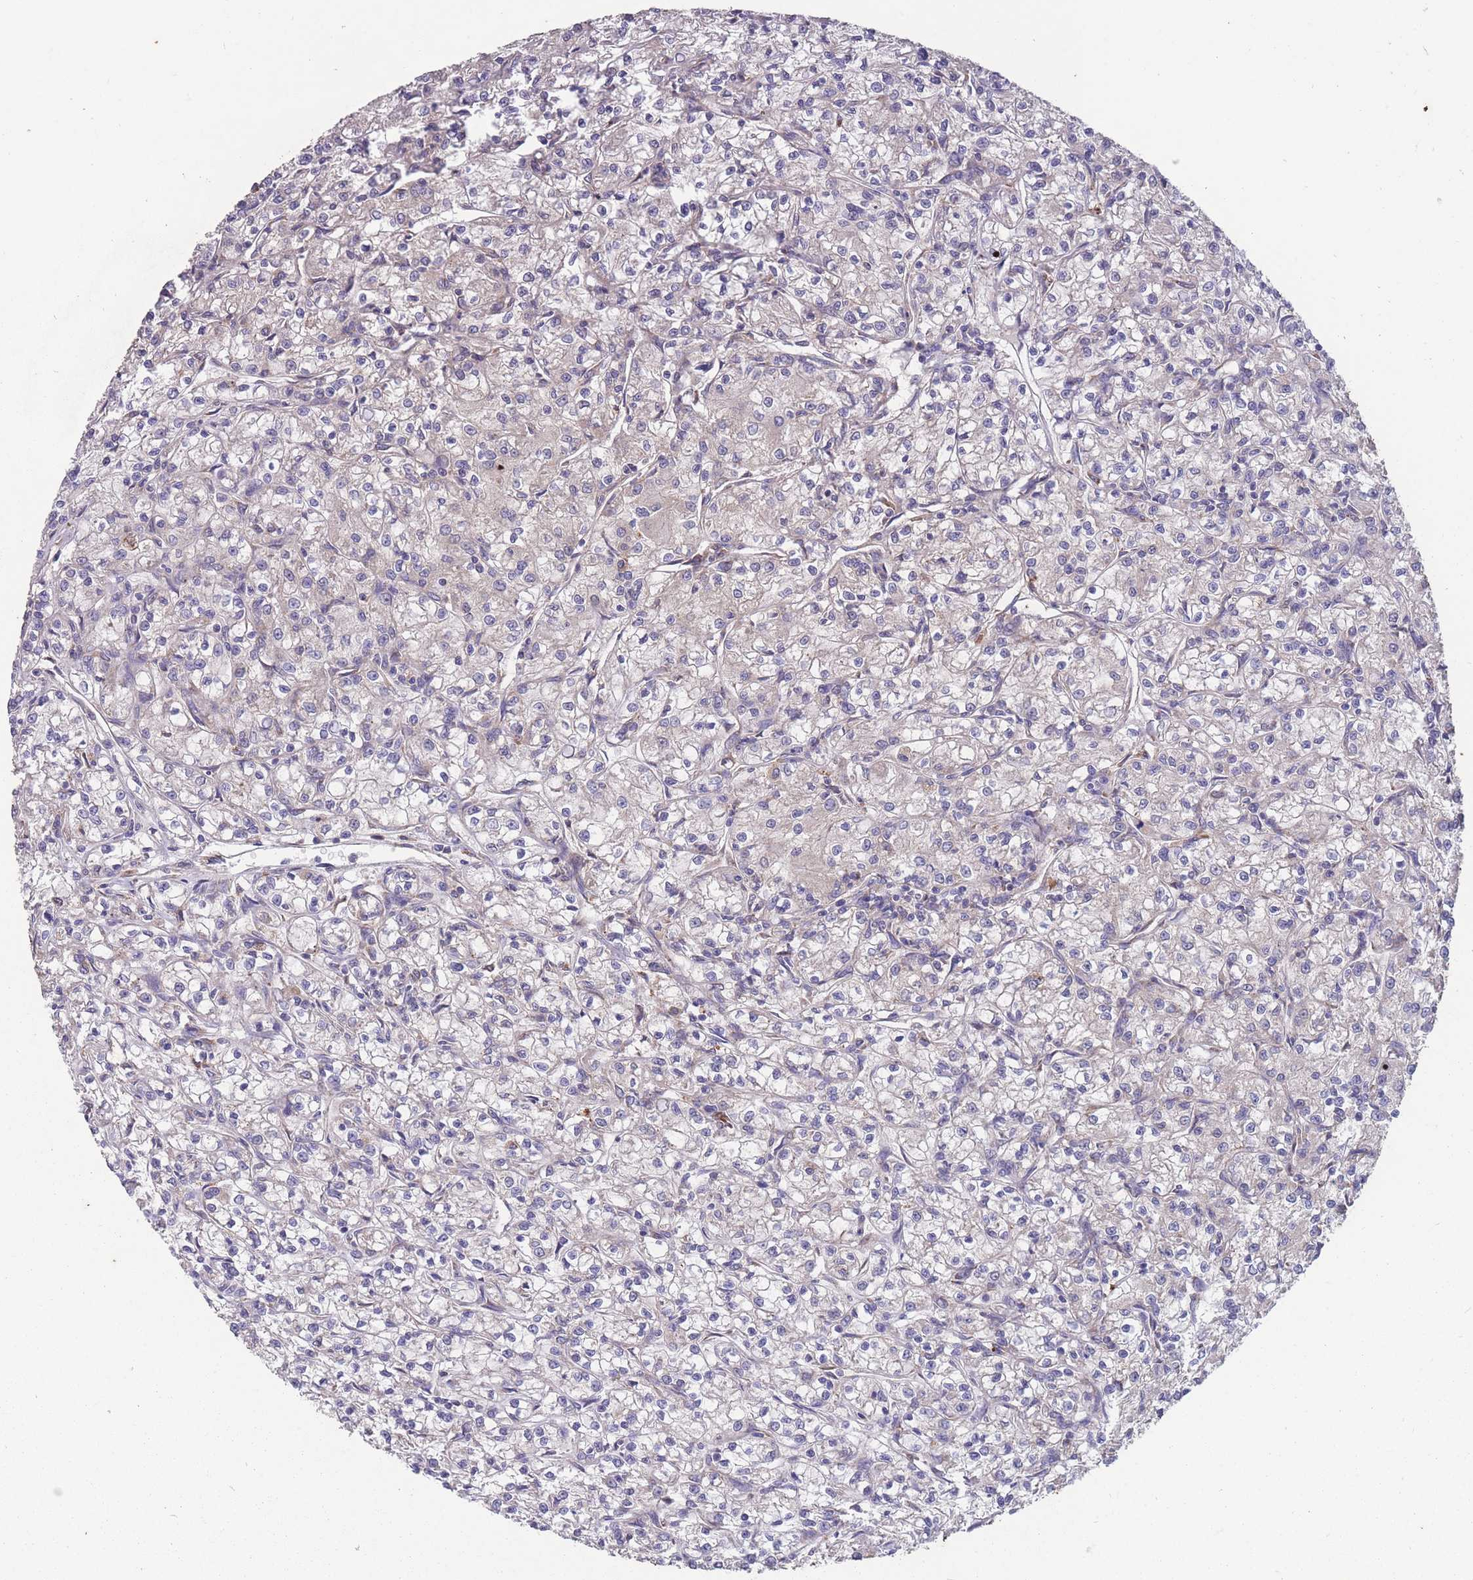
{"staining": {"intensity": "weak", "quantity": "<25%", "location": "cytoplasmic/membranous"}, "tissue": "renal cancer", "cell_type": "Tumor cells", "image_type": "cancer", "snomed": [{"axis": "morphology", "description": "Adenocarcinoma, NOS"}, {"axis": "topography", "description": "Kidney"}], "caption": "An IHC micrograph of renal adenocarcinoma is shown. There is no staining in tumor cells of renal adenocarcinoma.", "gene": "STIM2", "patient": {"sex": "female", "age": 59}}